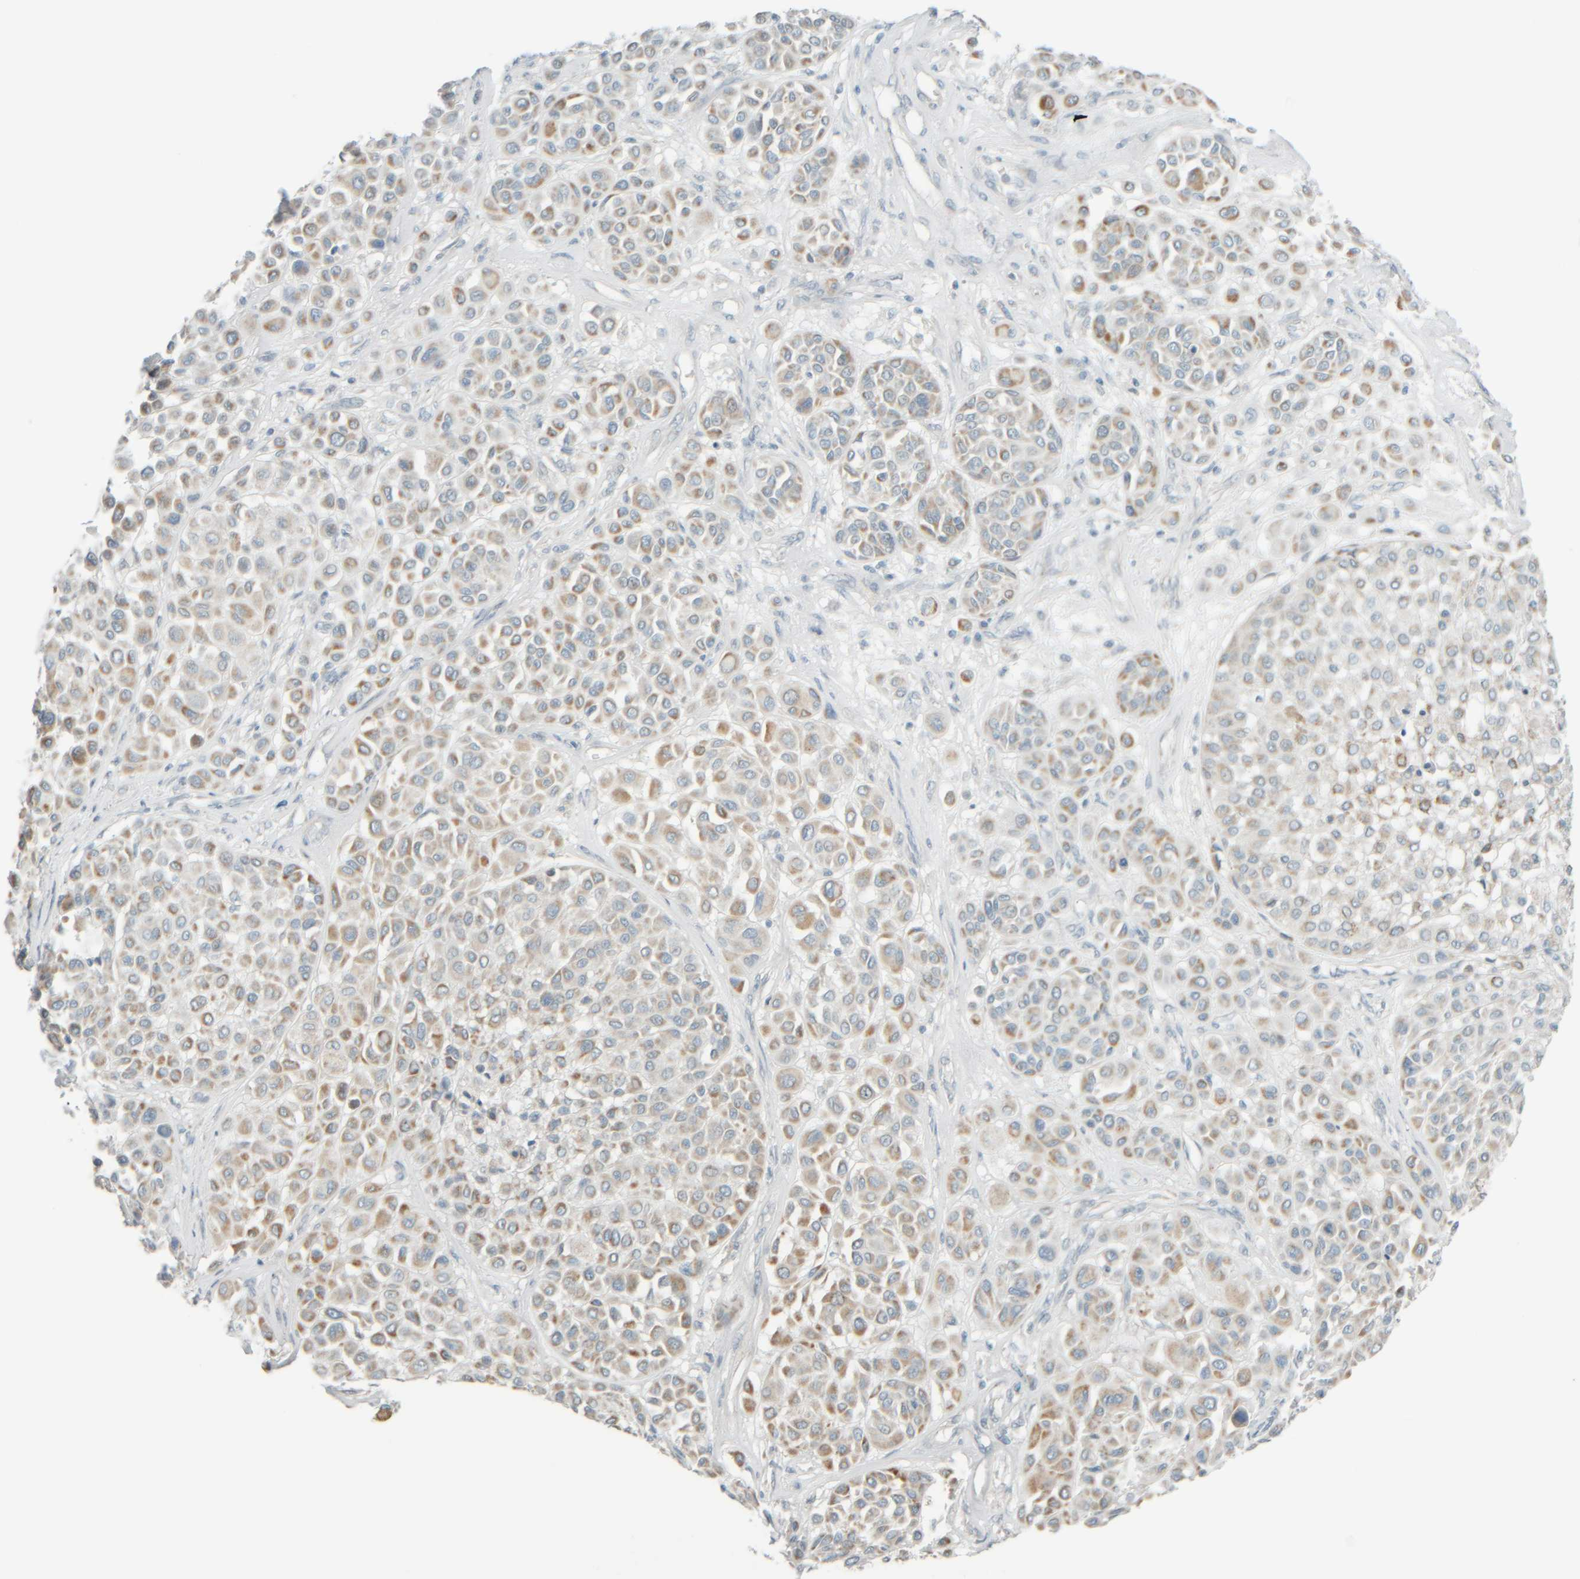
{"staining": {"intensity": "moderate", "quantity": "25%-75%", "location": "cytoplasmic/membranous"}, "tissue": "melanoma", "cell_type": "Tumor cells", "image_type": "cancer", "snomed": [{"axis": "morphology", "description": "Malignant melanoma, Metastatic site"}, {"axis": "topography", "description": "Soft tissue"}], "caption": "Human melanoma stained for a protein (brown) shows moderate cytoplasmic/membranous positive positivity in approximately 25%-75% of tumor cells.", "gene": "PTGES3L-AARSD1", "patient": {"sex": "male", "age": 41}}